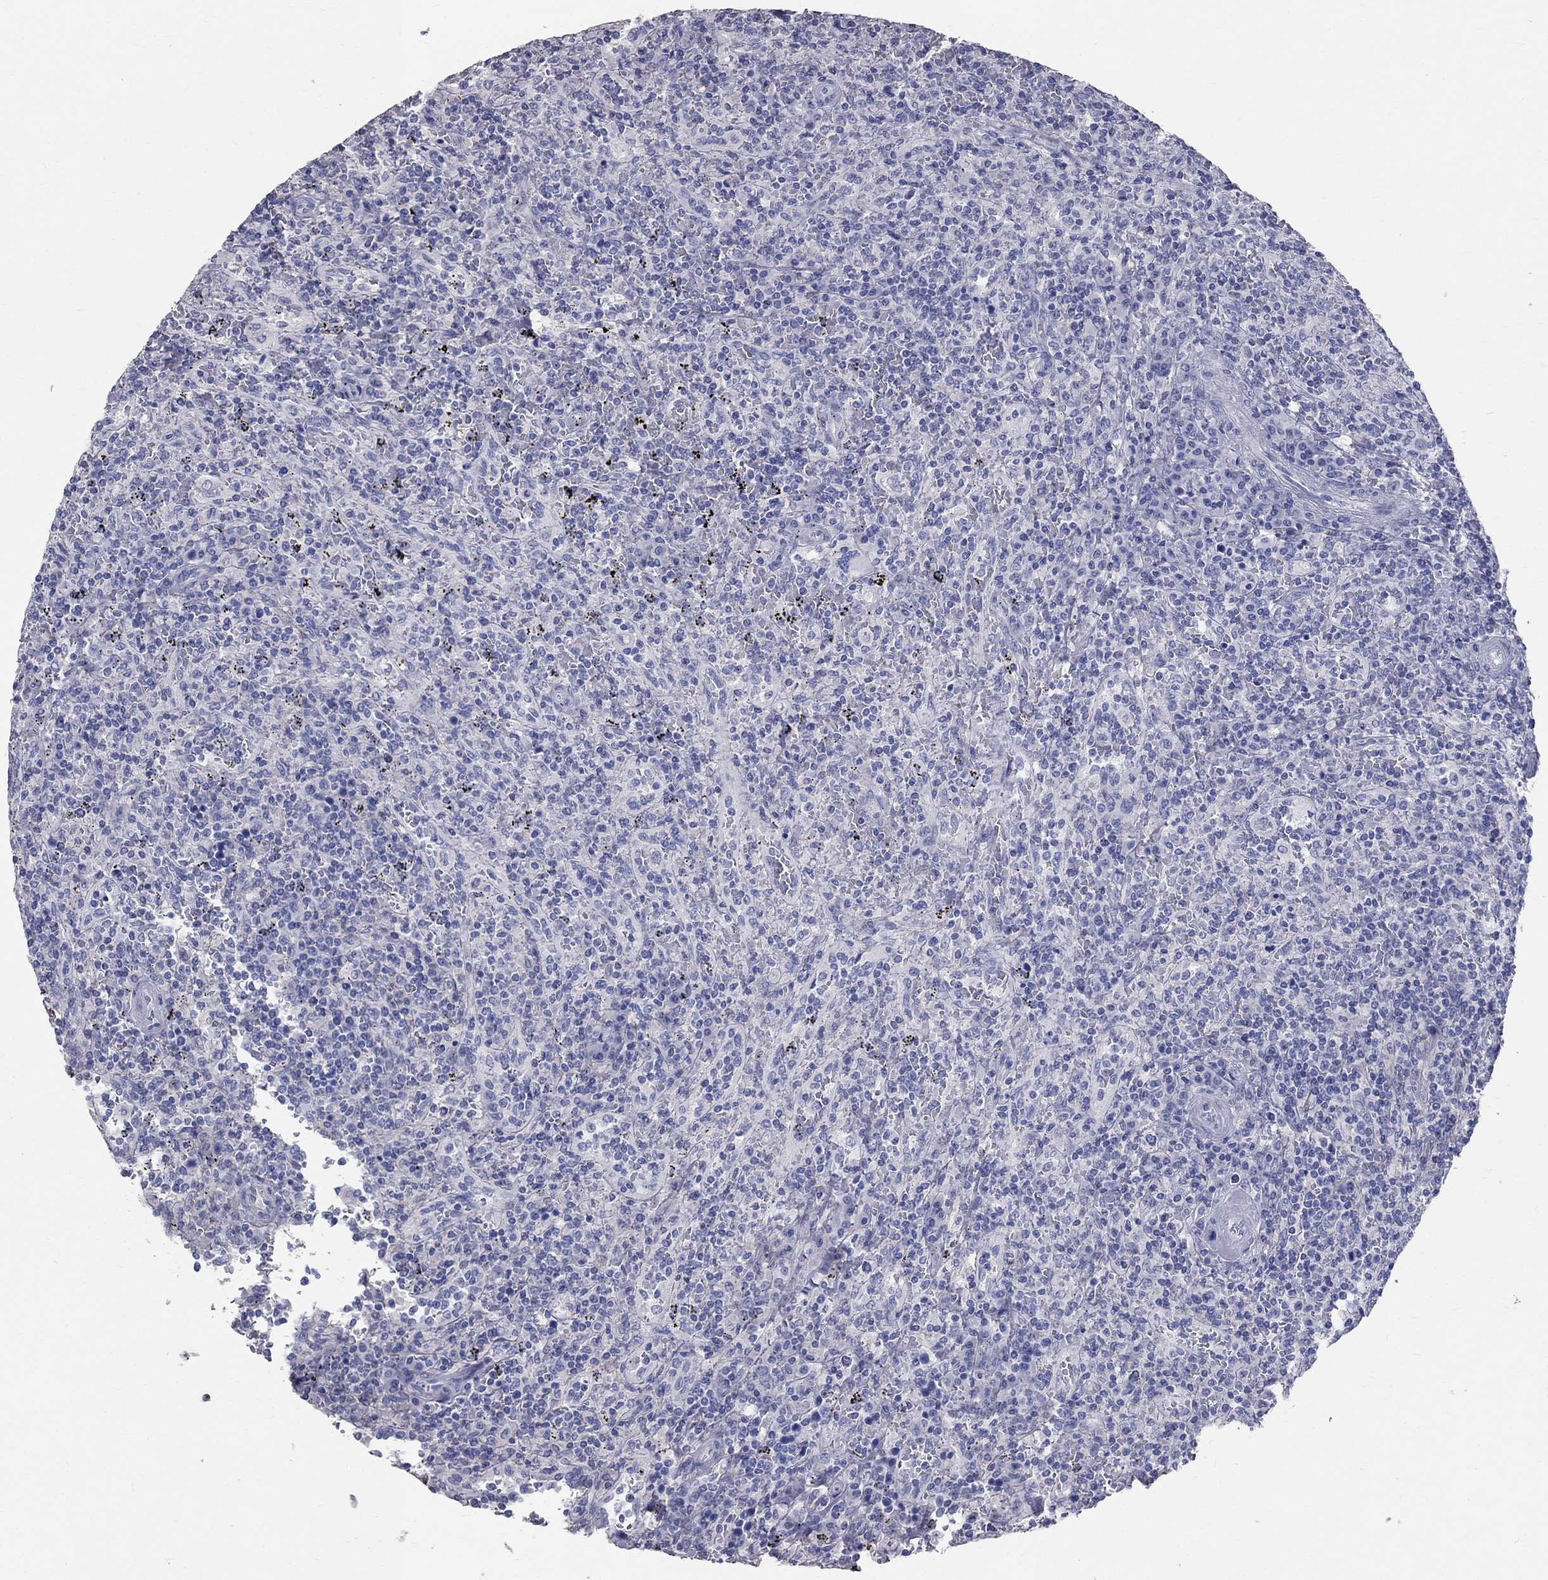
{"staining": {"intensity": "negative", "quantity": "none", "location": "none"}, "tissue": "lymphoma", "cell_type": "Tumor cells", "image_type": "cancer", "snomed": [{"axis": "morphology", "description": "Malignant lymphoma, non-Hodgkin's type, Low grade"}, {"axis": "topography", "description": "Spleen"}], "caption": "The image reveals no staining of tumor cells in low-grade malignant lymphoma, non-Hodgkin's type. (DAB immunohistochemistry with hematoxylin counter stain).", "gene": "ANXA10", "patient": {"sex": "male", "age": 62}}